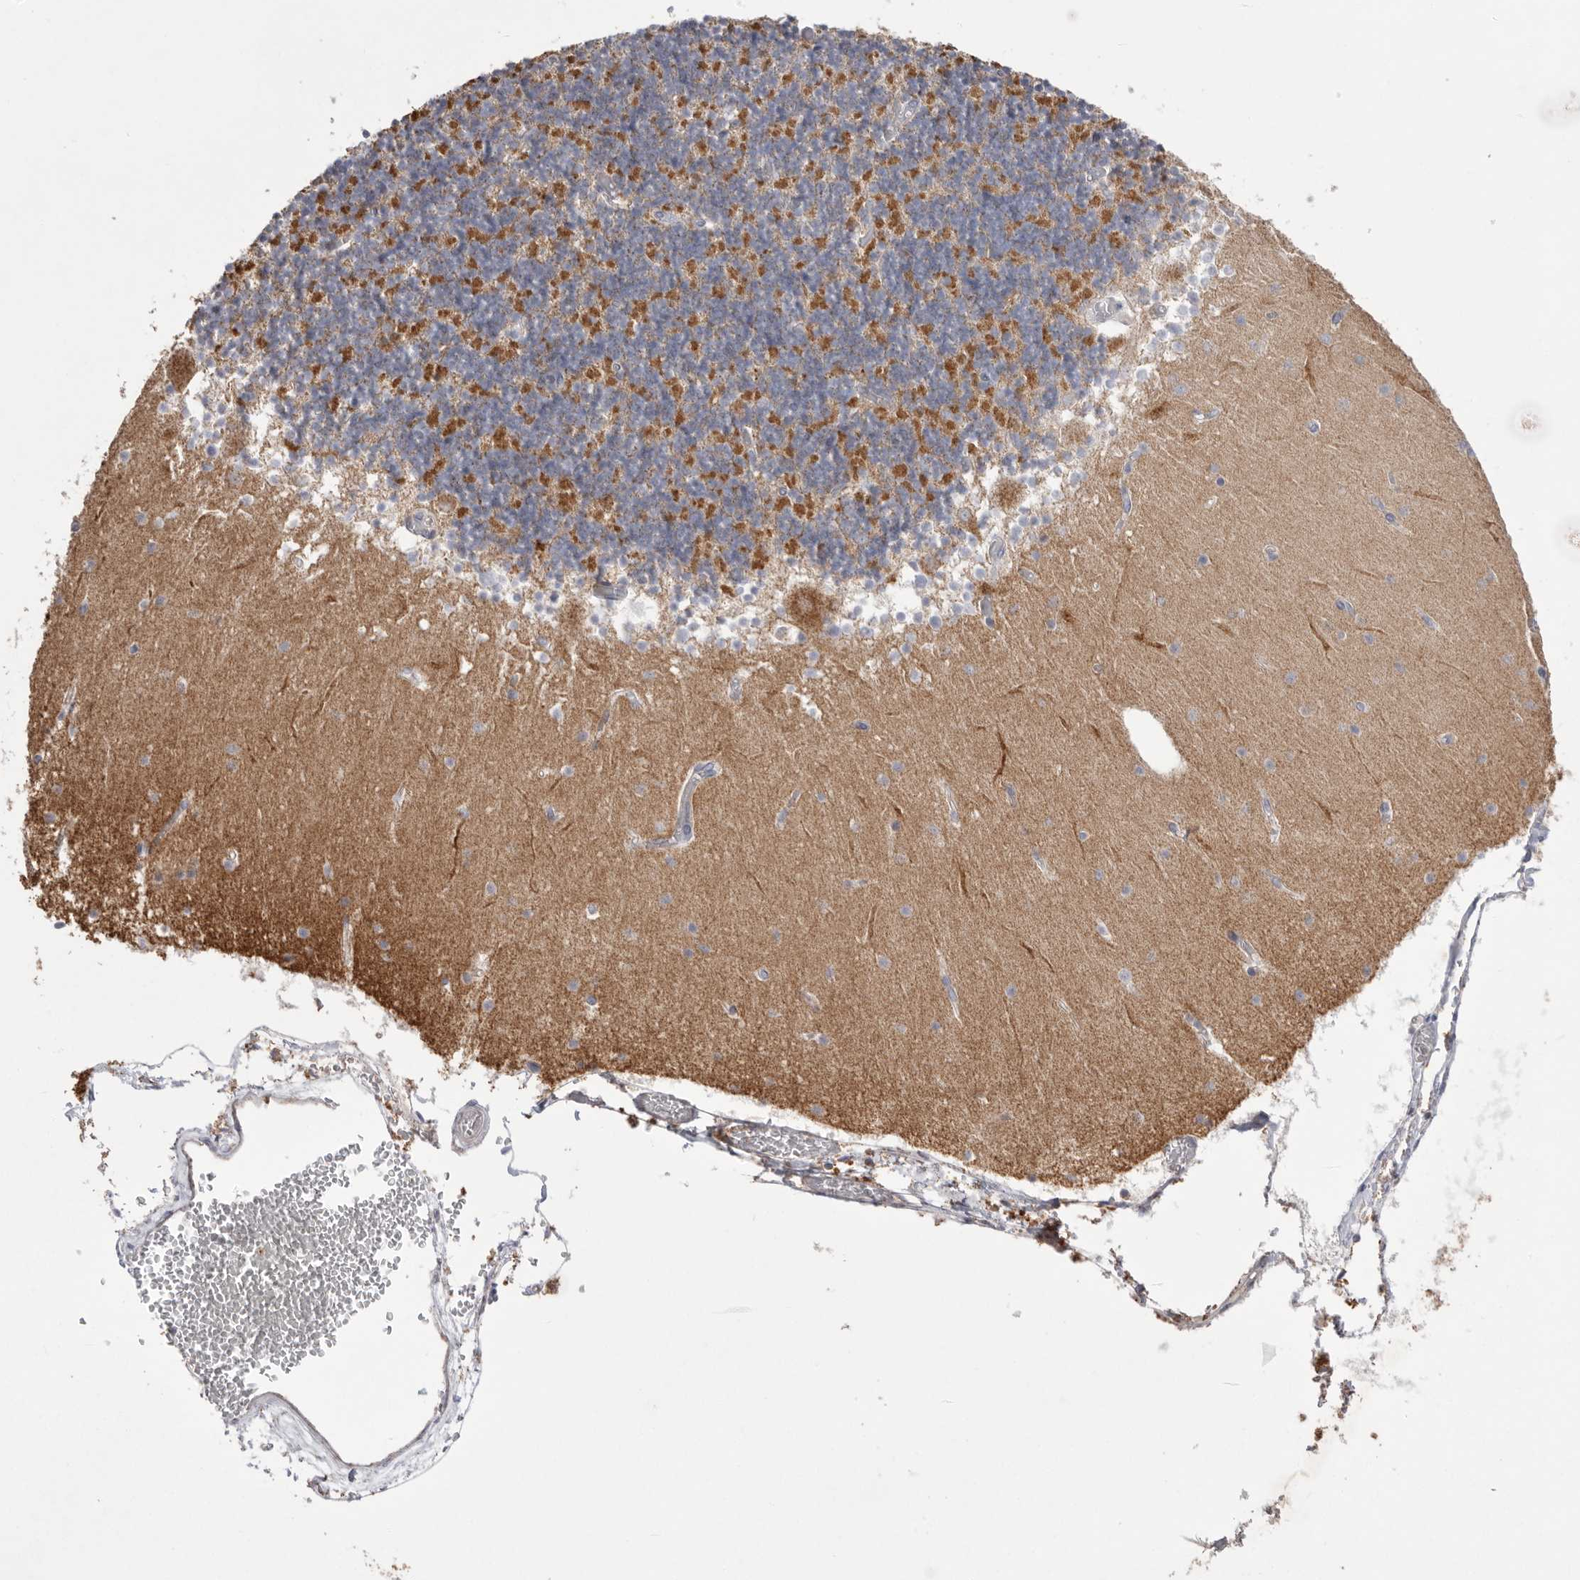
{"staining": {"intensity": "weak", "quantity": "25%-75%", "location": "cytoplasmic/membranous"}, "tissue": "cerebellum", "cell_type": "Cells in granular layer", "image_type": "normal", "snomed": [{"axis": "morphology", "description": "Normal tissue, NOS"}, {"axis": "topography", "description": "Cerebellum"}], "caption": "The photomicrograph exhibits immunohistochemical staining of normal cerebellum. There is weak cytoplasmic/membranous positivity is identified in approximately 25%-75% of cells in granular layer.", "gene": "VDAC3", "patient": {"sex": "female", "age": 28}}